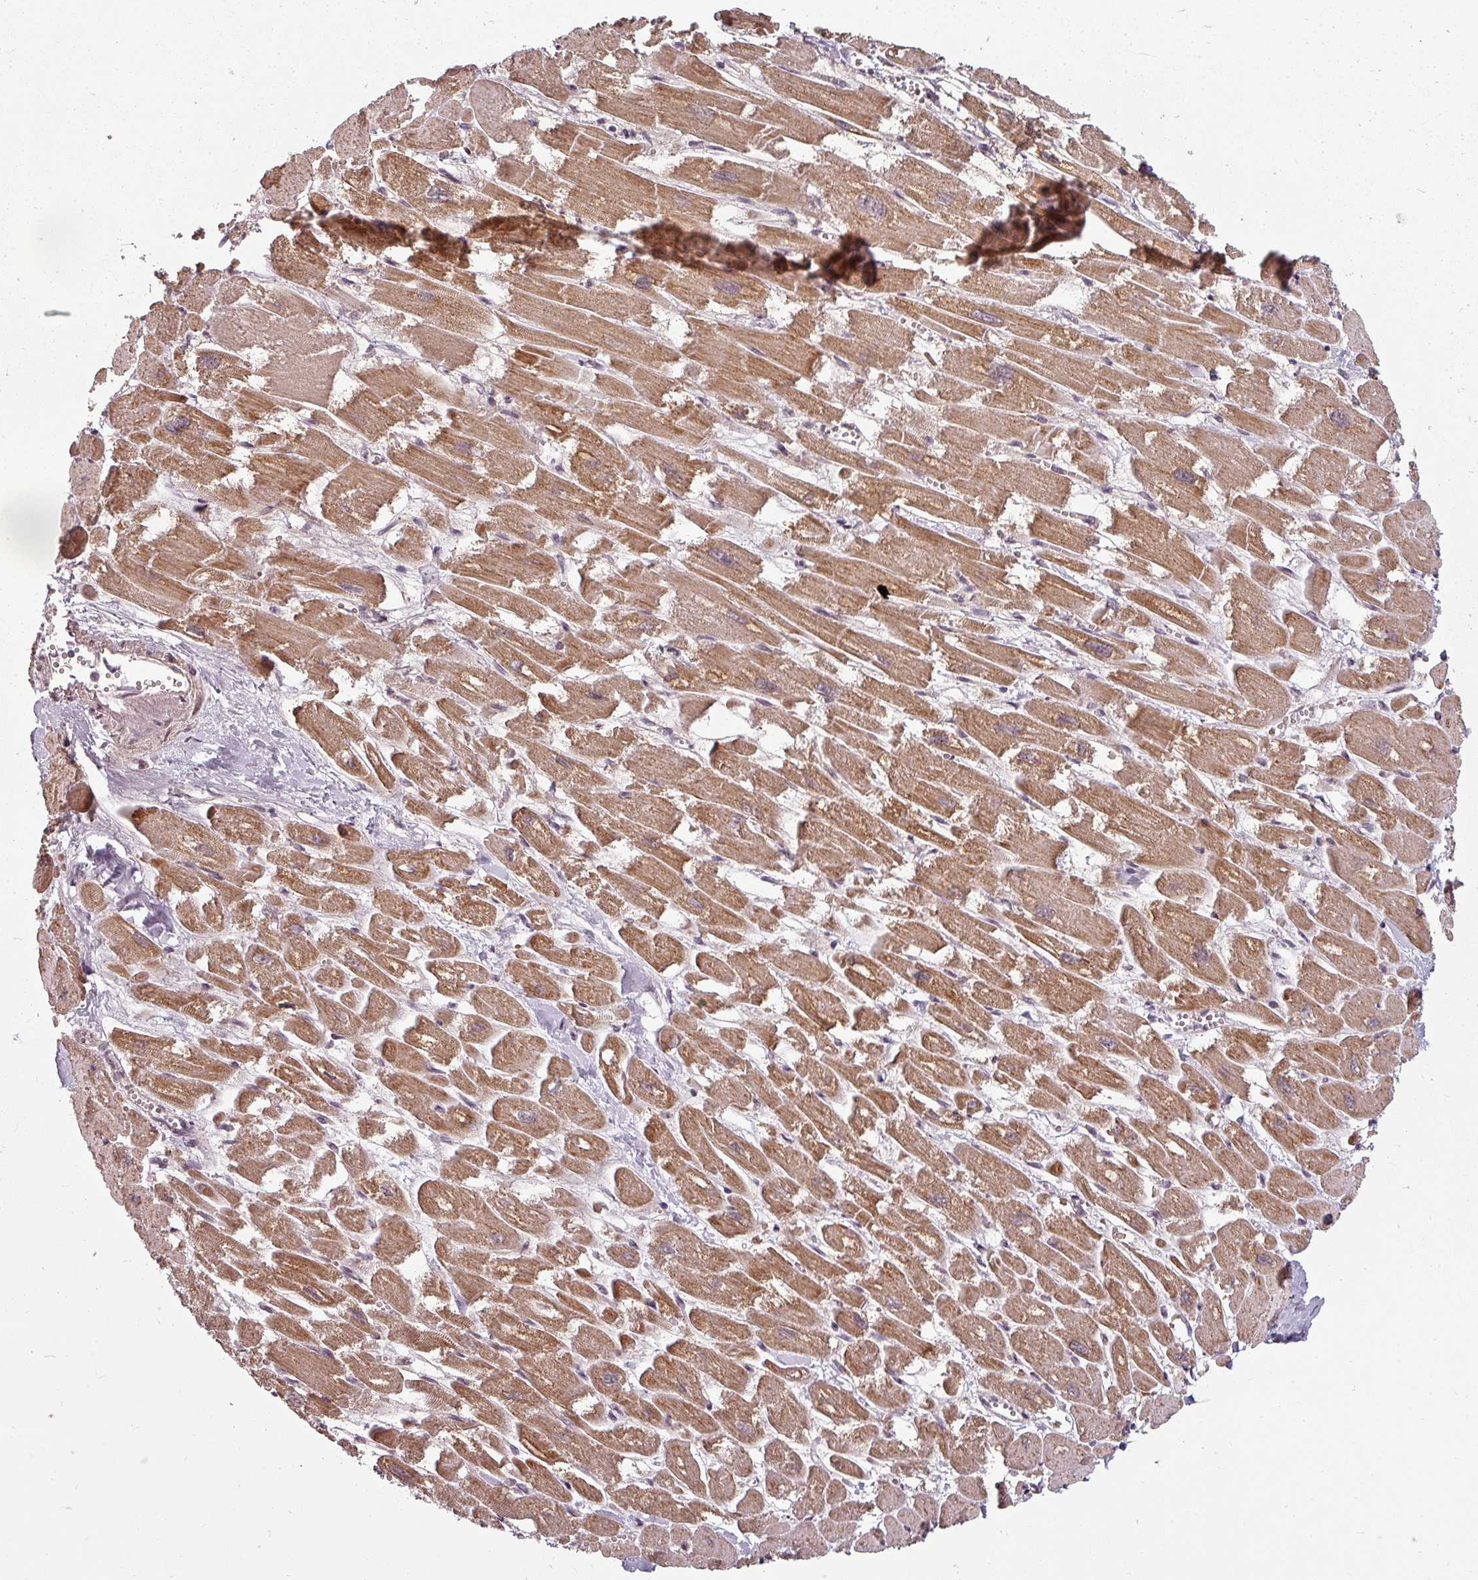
{"staining": {"intensity": "moderate", "quantity": ">75%", "location": "cytoplasmic/membranous"}, "tissue": "heart muscle", "cell_type": "Cardiomyocytes", "image_type": "normal", "snomed": [{"axis": "morphology", "description": "Normal tissue, NOS"}, {"axis": "topography", "description": "Heart"}], "caption": "Human heart muscle stained with a brown dye displays moderate cytoplasmic/membranous positive staining in approximately >75% of cardiomyocytes.", "gene": "CLIC1", "patient": {"sex": "male", "age": 54}}